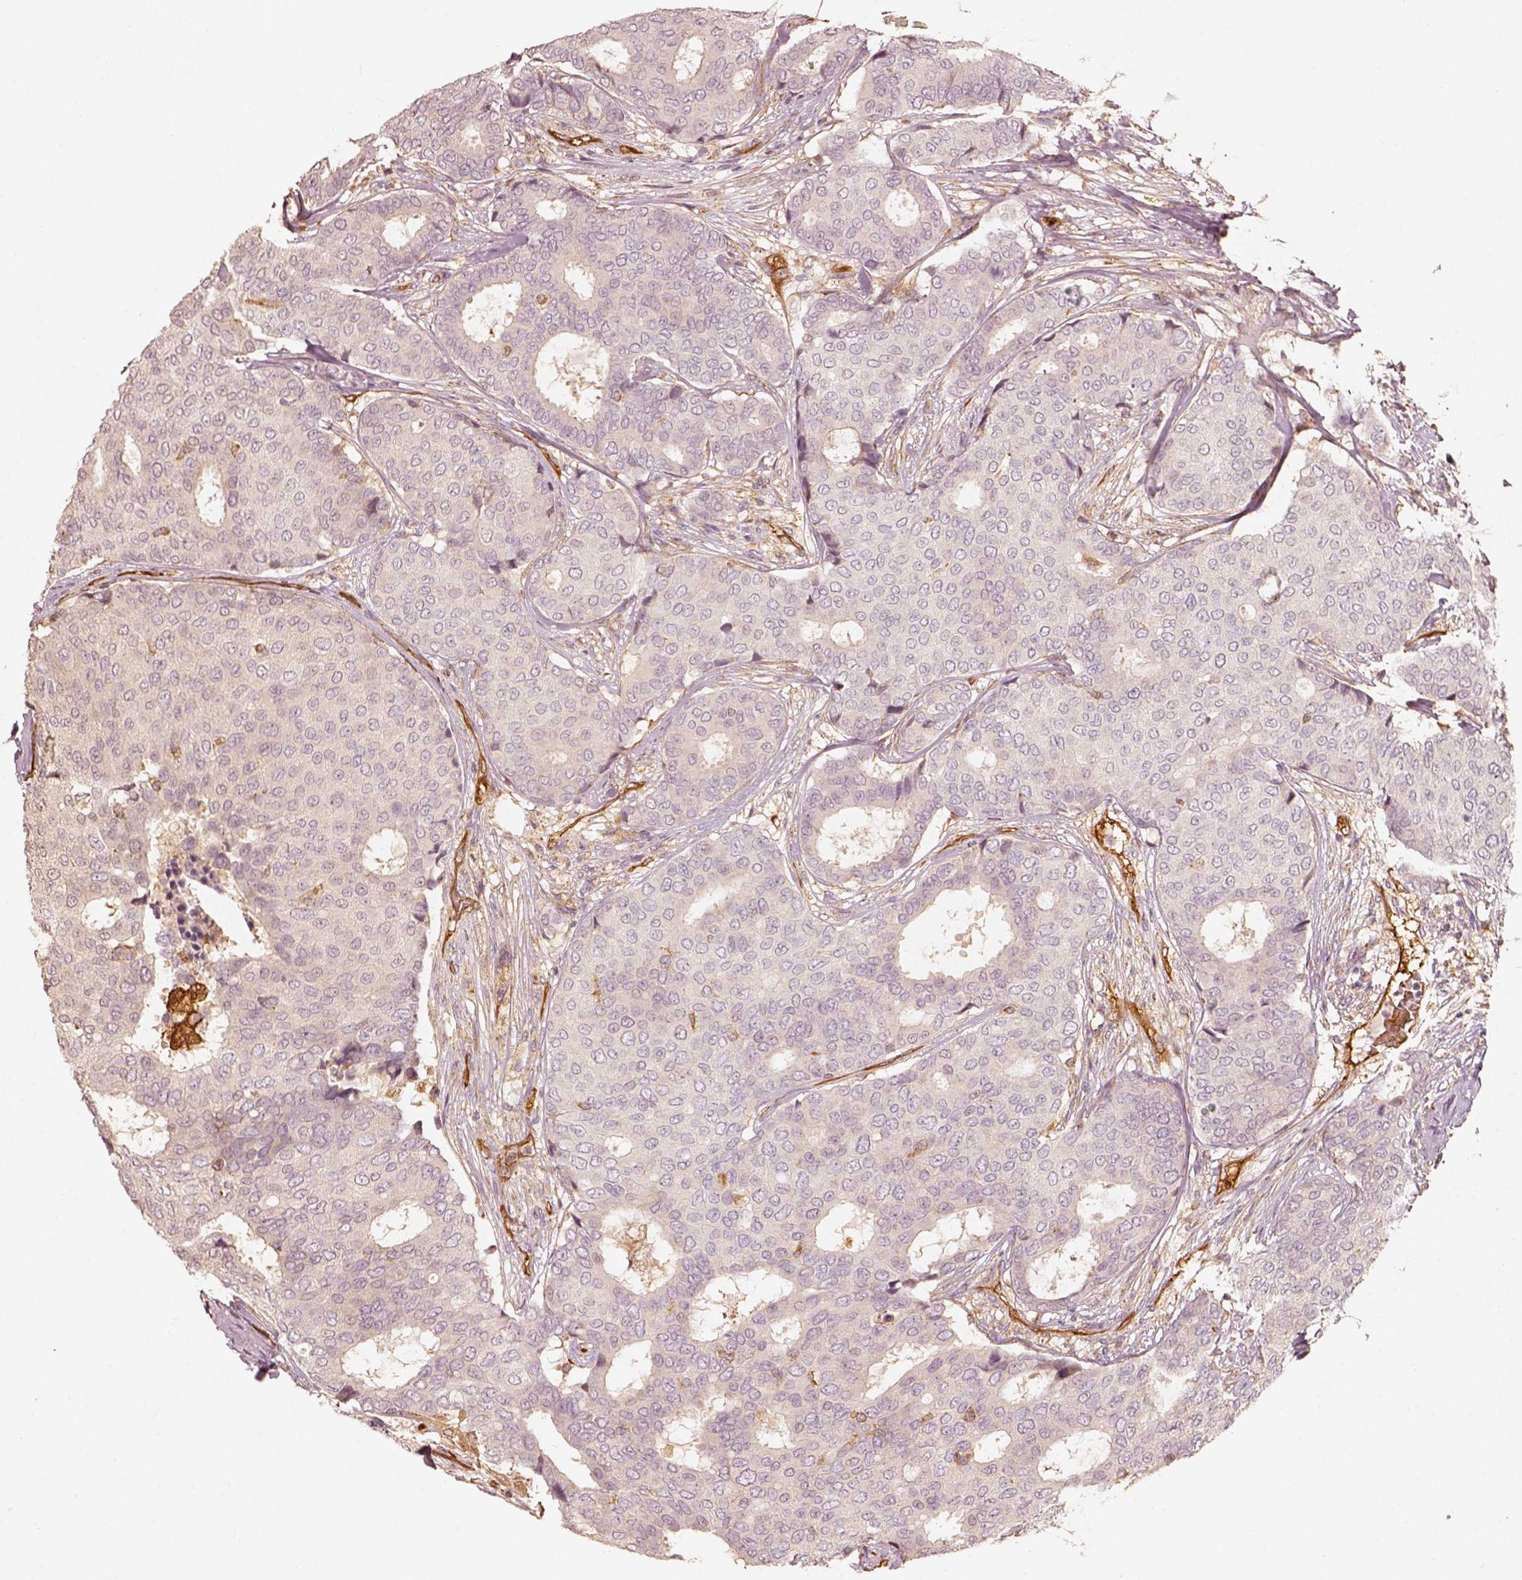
{"staining": {"intensity": "negative", "quantity": "none", "location": "none"}, "tissue": "breast cancer", "cell_type": "Tumor cells", "image_type": "cancer", "snomed": [{"axis": "morphology", "description": "Duct carcinoma"}, {"axis": "topography", "description": "Breast"}], "caption": "Immunohistochemistry micrograph of human breast cancer (infiltrating ductal carcinoma) stained for a protein (brown), which reveals no staining in tumor cells.", "gene": "FSCN1", "patient": {"sex": "female", "age": 75}}